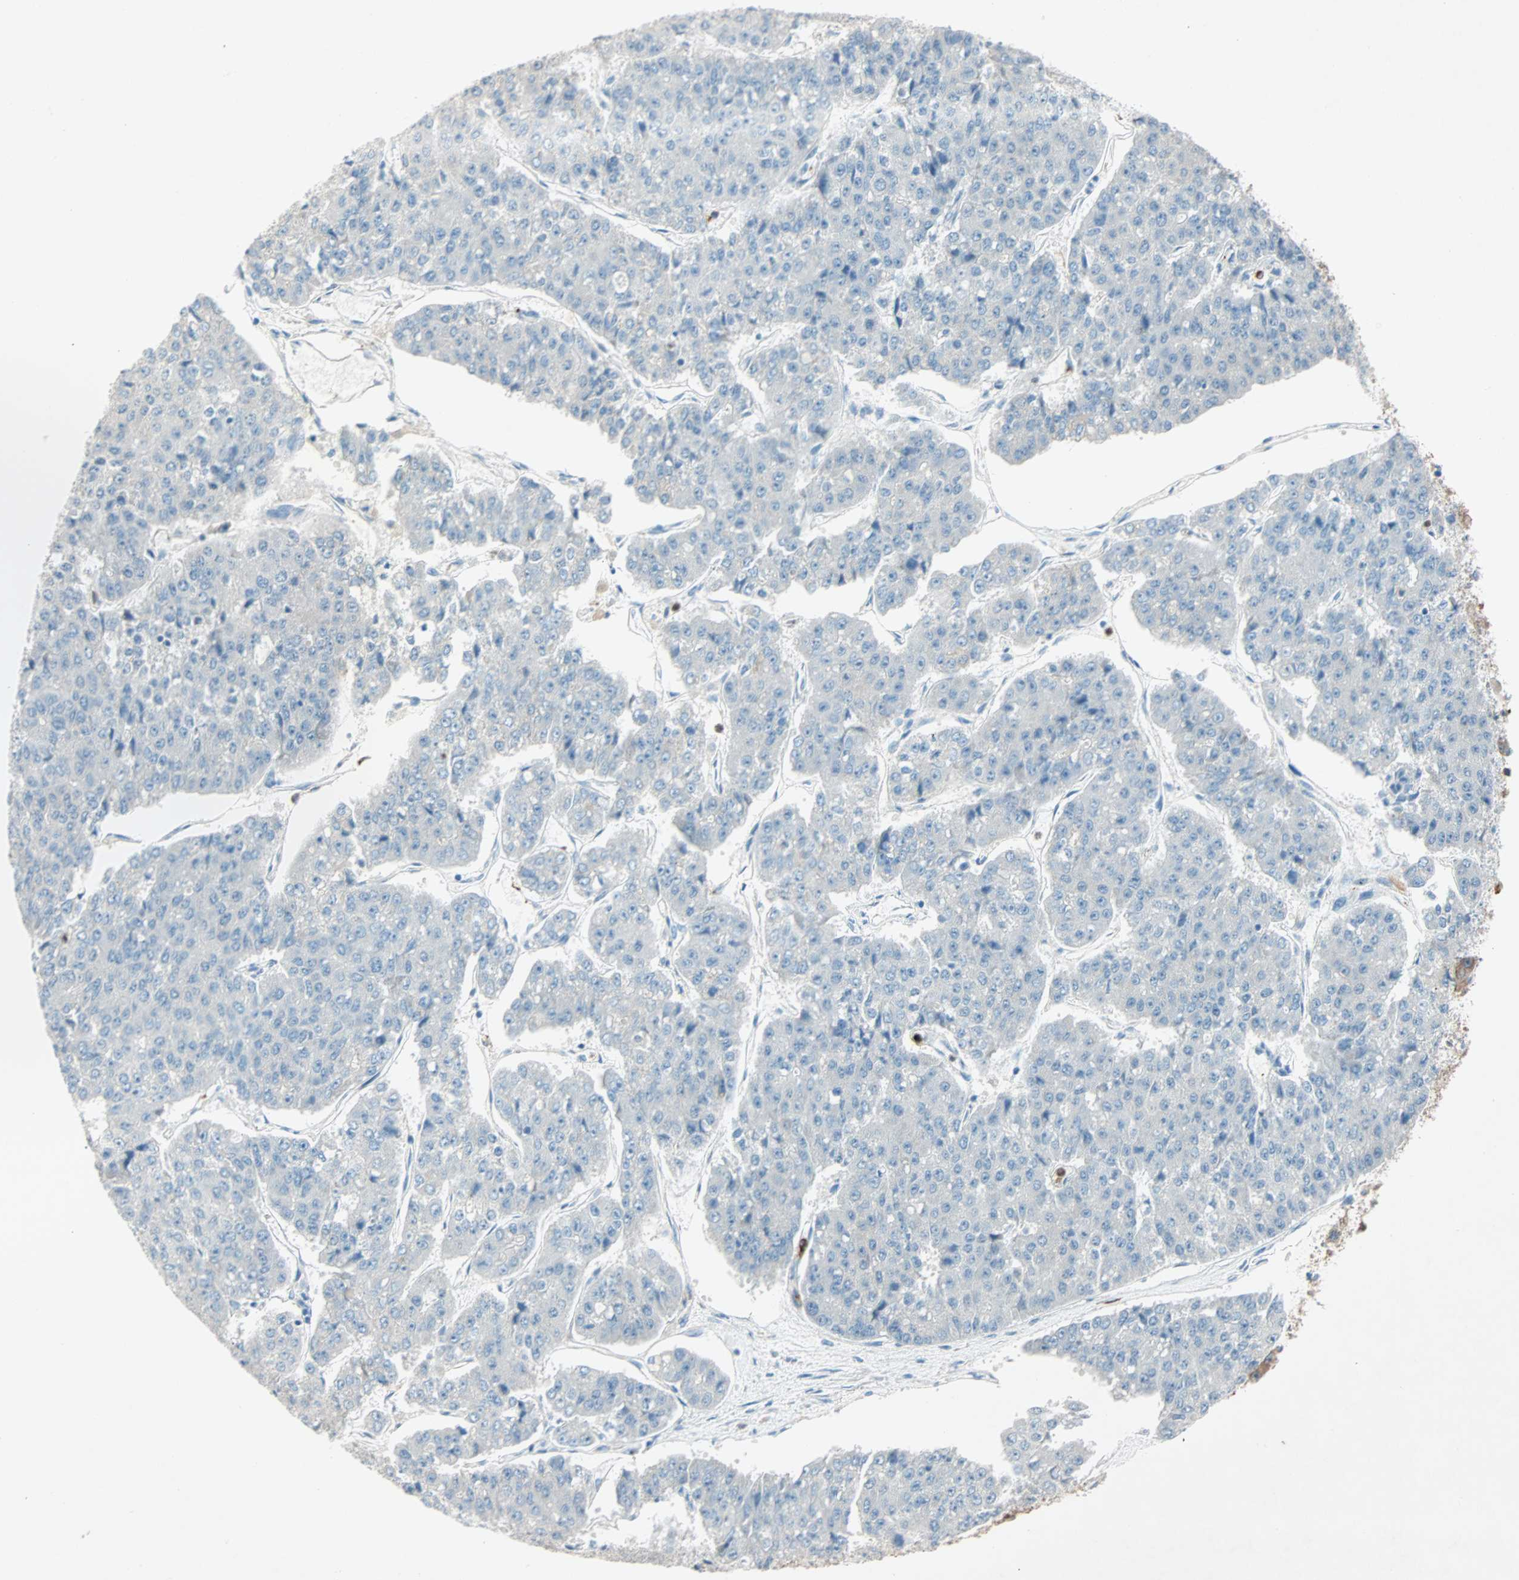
{"staining": {"intensity": "weak", "quantity": ">75%", "location": "cytoplasmic/membranous"}, "tissue": "pancreatic cancer", "cell_type": "Tumor cells", "image_type": "cancer", "snomed": [{"axis": "morphology", "description": "Adenocarcinoma, NOS"}, {"axis": "topography", "description": "Pancreas"}], "caption": "A photomicrograph of adenocarcinoma (pancreatic) stained for a protein shows weak cytoplasmic/membranous brown staining in tumor cells. (DAB IHC, brown staining for protein, blue staining for nuclei).", "gene": "LY6G6F", "patient": {"sex": "male", "age": 50}}